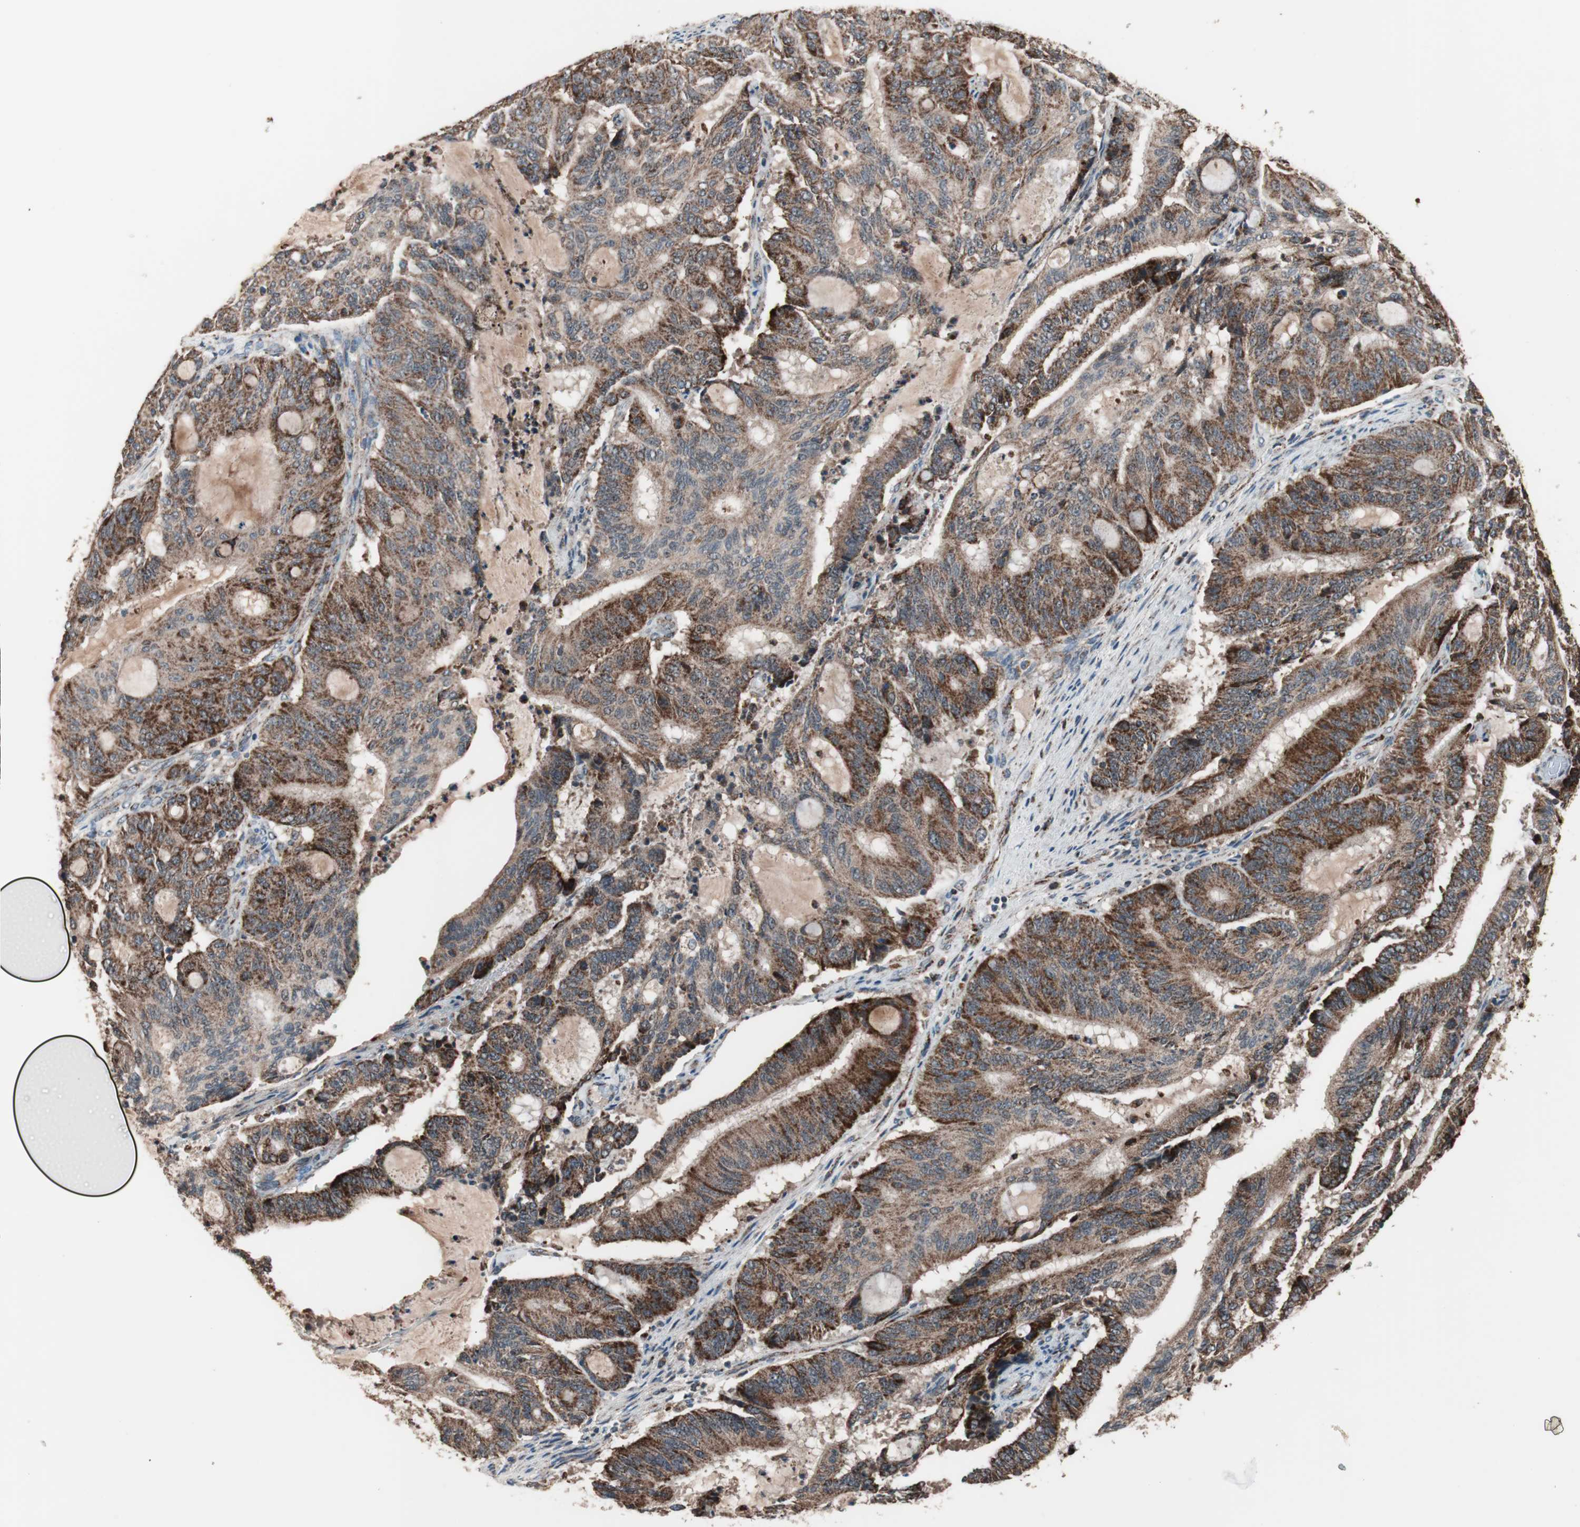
{"staining": {"intensity": "strong", "quantity": ">75%", "location": "cytoplasmic/membranous"}, "tissue": "liver cancer", "cell_type": "Tumor cells", "image_type": "cancer", "snomed": [{"axis": "morphology", "description": "Cholangiocarcinoma"}, {"axis": "topography", "description": "Liver"}], "caption": "The photomicrograph displays immunohistochemical staining of liver cancer (cholangiocarcinoma). There is strong cytoplasmic/membranous staining is identified in about >75% of tumor cells.", "gene": "PITRM1", "patient": {"sex": "female", "age": 73}}